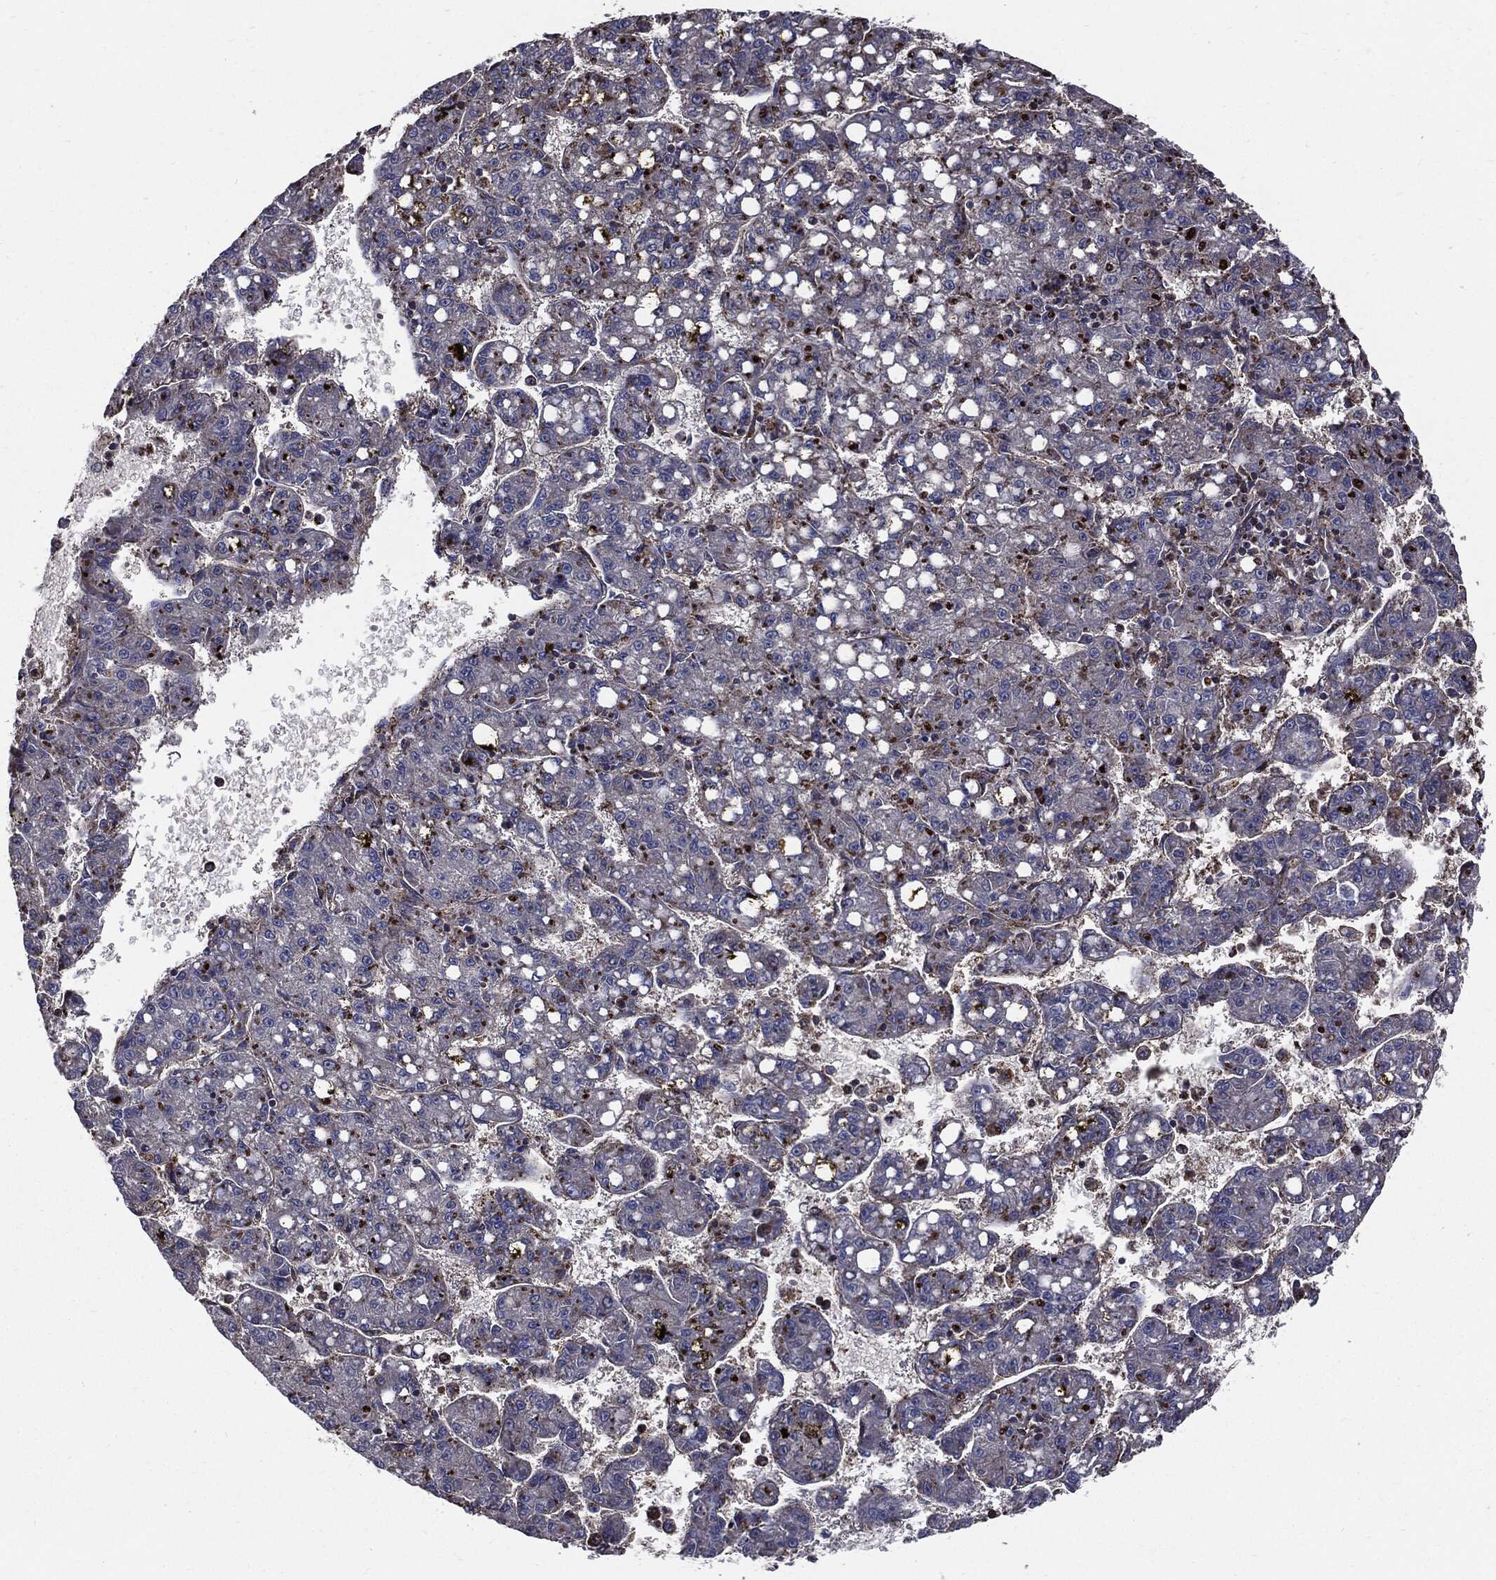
{"staining": {"intensity": "moderate", "quantity": "<25%", "location": "cytoplasmic/membranous"}, "tissue": "liver cancer", "cell_type": "Tumor cells", "image_type": "cancer", "snomed": [{"axis": "morphology", "description": "Carcinoma, Hepatocellular, NOS"}, {"axis": "topography", "description": "Liver"}], "caption": "The image demonstrates staining of hepatocellular carcinoma (liver), revealing moderate cytoplasmic/membranous protein staining (brown color) within tumor cells.", "gene": "PDCD6IP", "patient": {"sex": "female", "age": 65}}